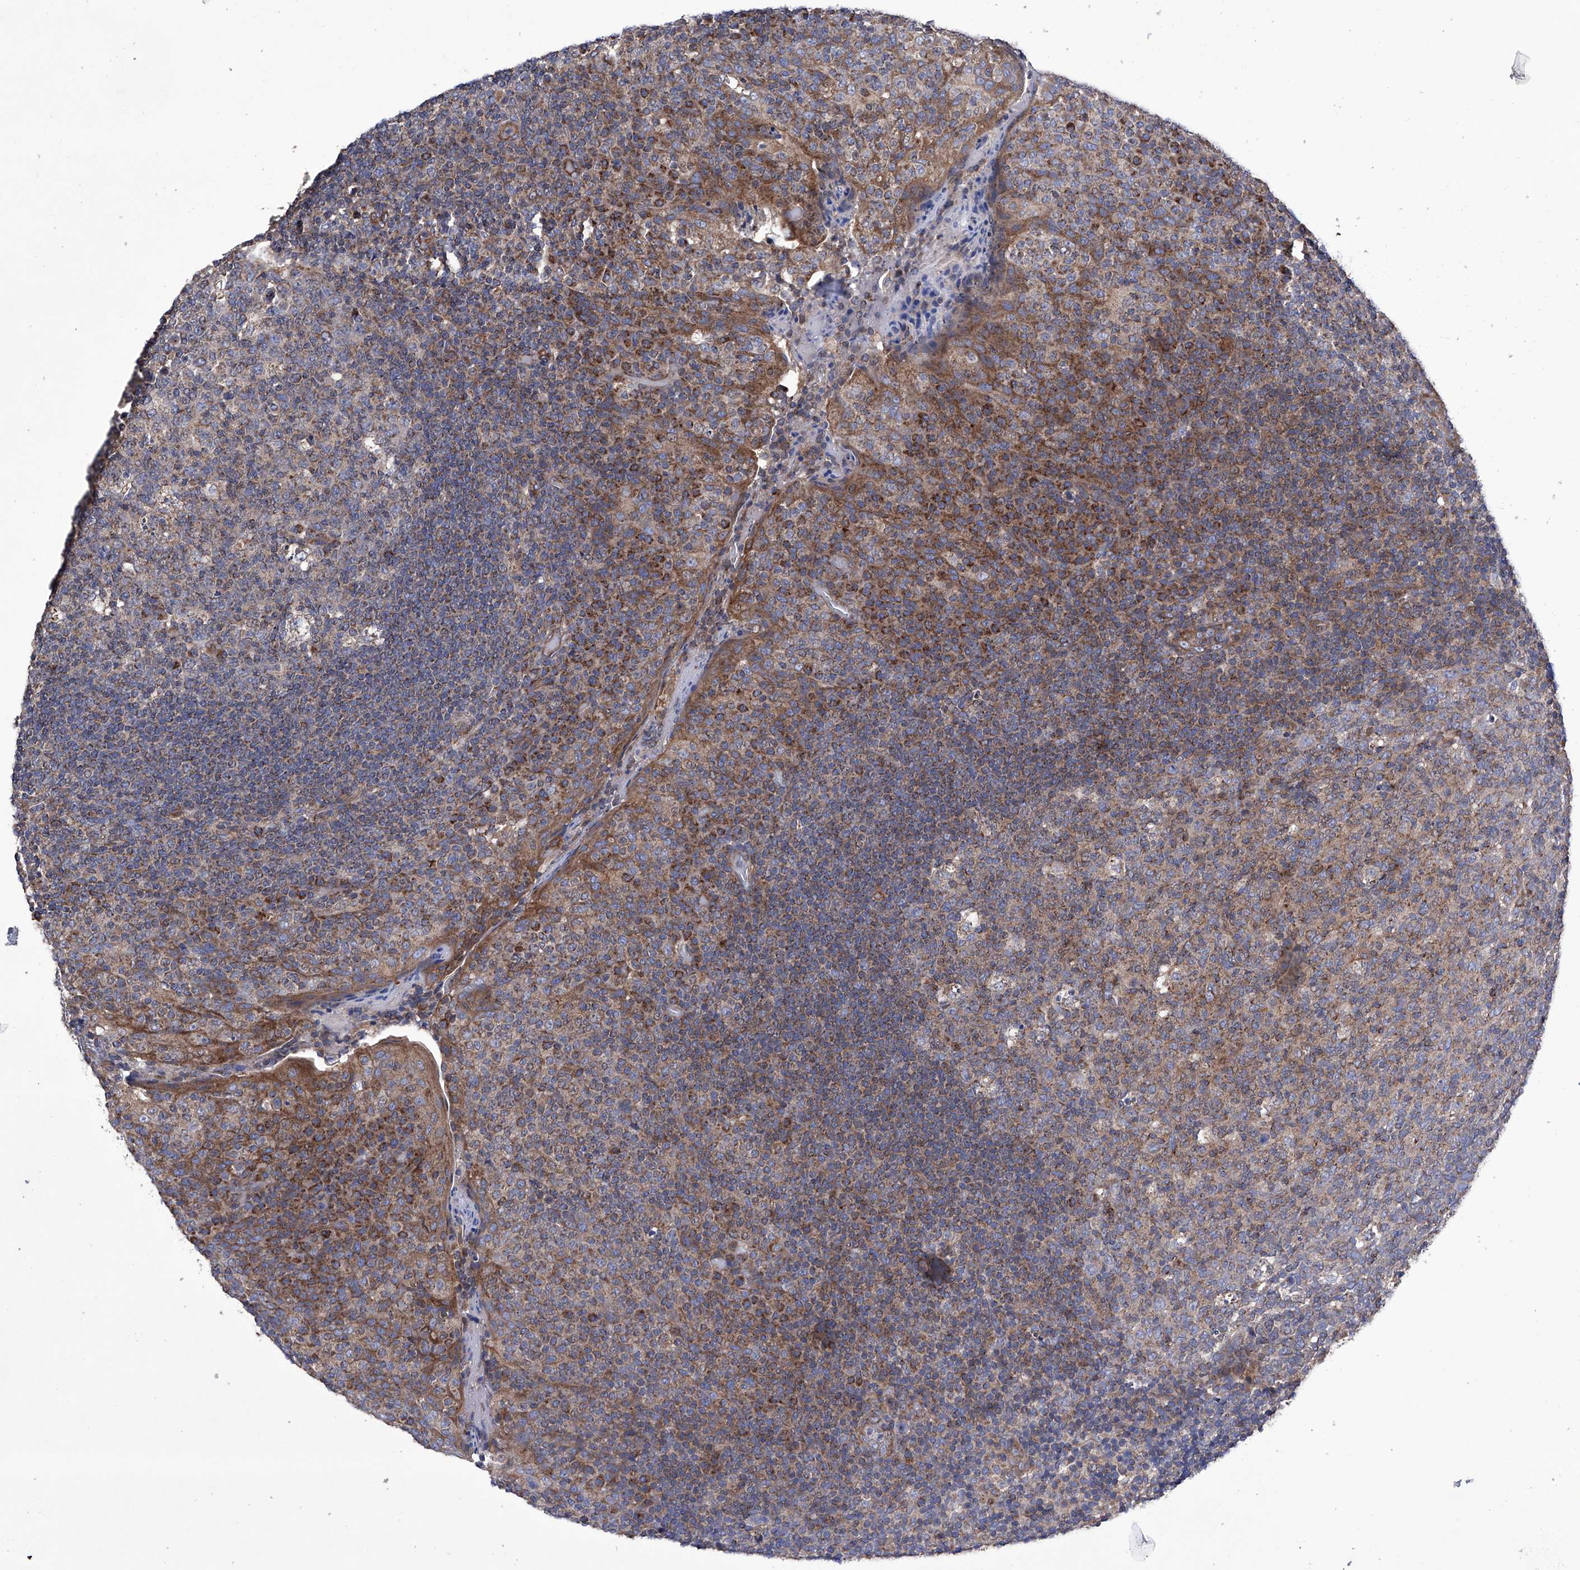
{"staining": {"intensity": "moderate", "quantity": "25%-75%", "location": "cytoplasmic/membranous"}, "tissue": "tonsil", "cell_type": "Germinal center cells", "image_type": "normal", "snomed": [{"axis": "morphology", "description": "Normal tissue, NOS"}, {"axis": "topography", "description": "Tonsil"}], "caption": "Moderate cytoplasmic/membranous staining for a protein is appreciated in about 25%-75% of germinal center cells of normal tonsil using IHC.", "gene": "EFCAB2", "patient": {"sex": "female", "age": 19}}